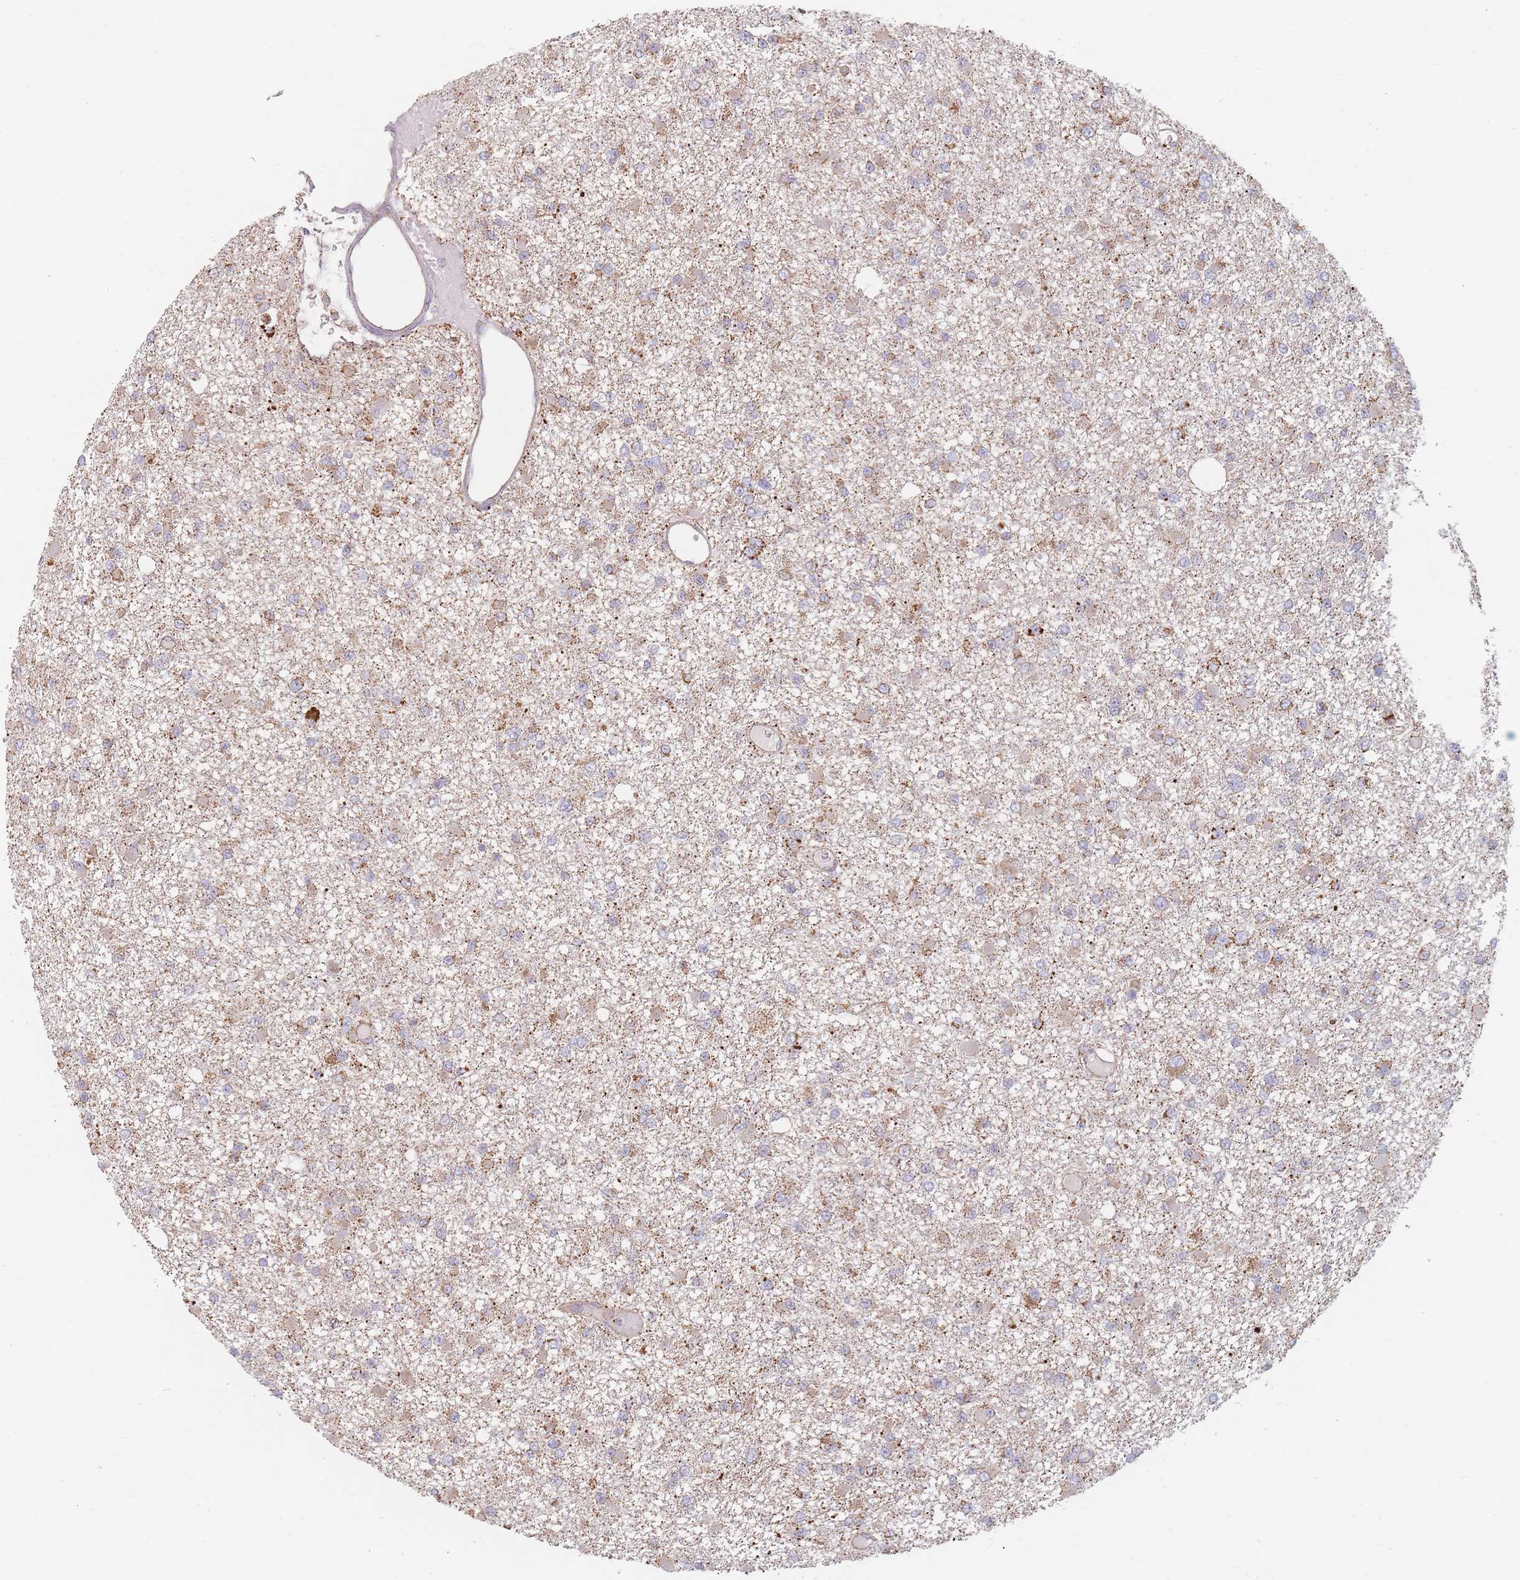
{"staining": {"intensity": "moderate", "quantity": "<25%", "location": "cytoplasmic/membranous"}, "tissue": "glioma", "cell_type": "Tumor cells", "image_type": "cancer", "snomed": [{"axis": "morphology", "description": "Glioma, malignant, Low grade"}, {"axis": "topography", "description": "Brain"}], "caption": "High-power microscopy captured an immunohistochemistry (IHC) photomicrograph of low-grade glioma (malignant), revealing moderate cytoplasmic/membranous staining in approximately <25% of tumor cells. (Stains: DAB in brown, nuclei in blue, Microscopy: brightfield microscopy at high magnification).", "gene": "ESRP2", "patient": {"sex": "female", "age": 22}}